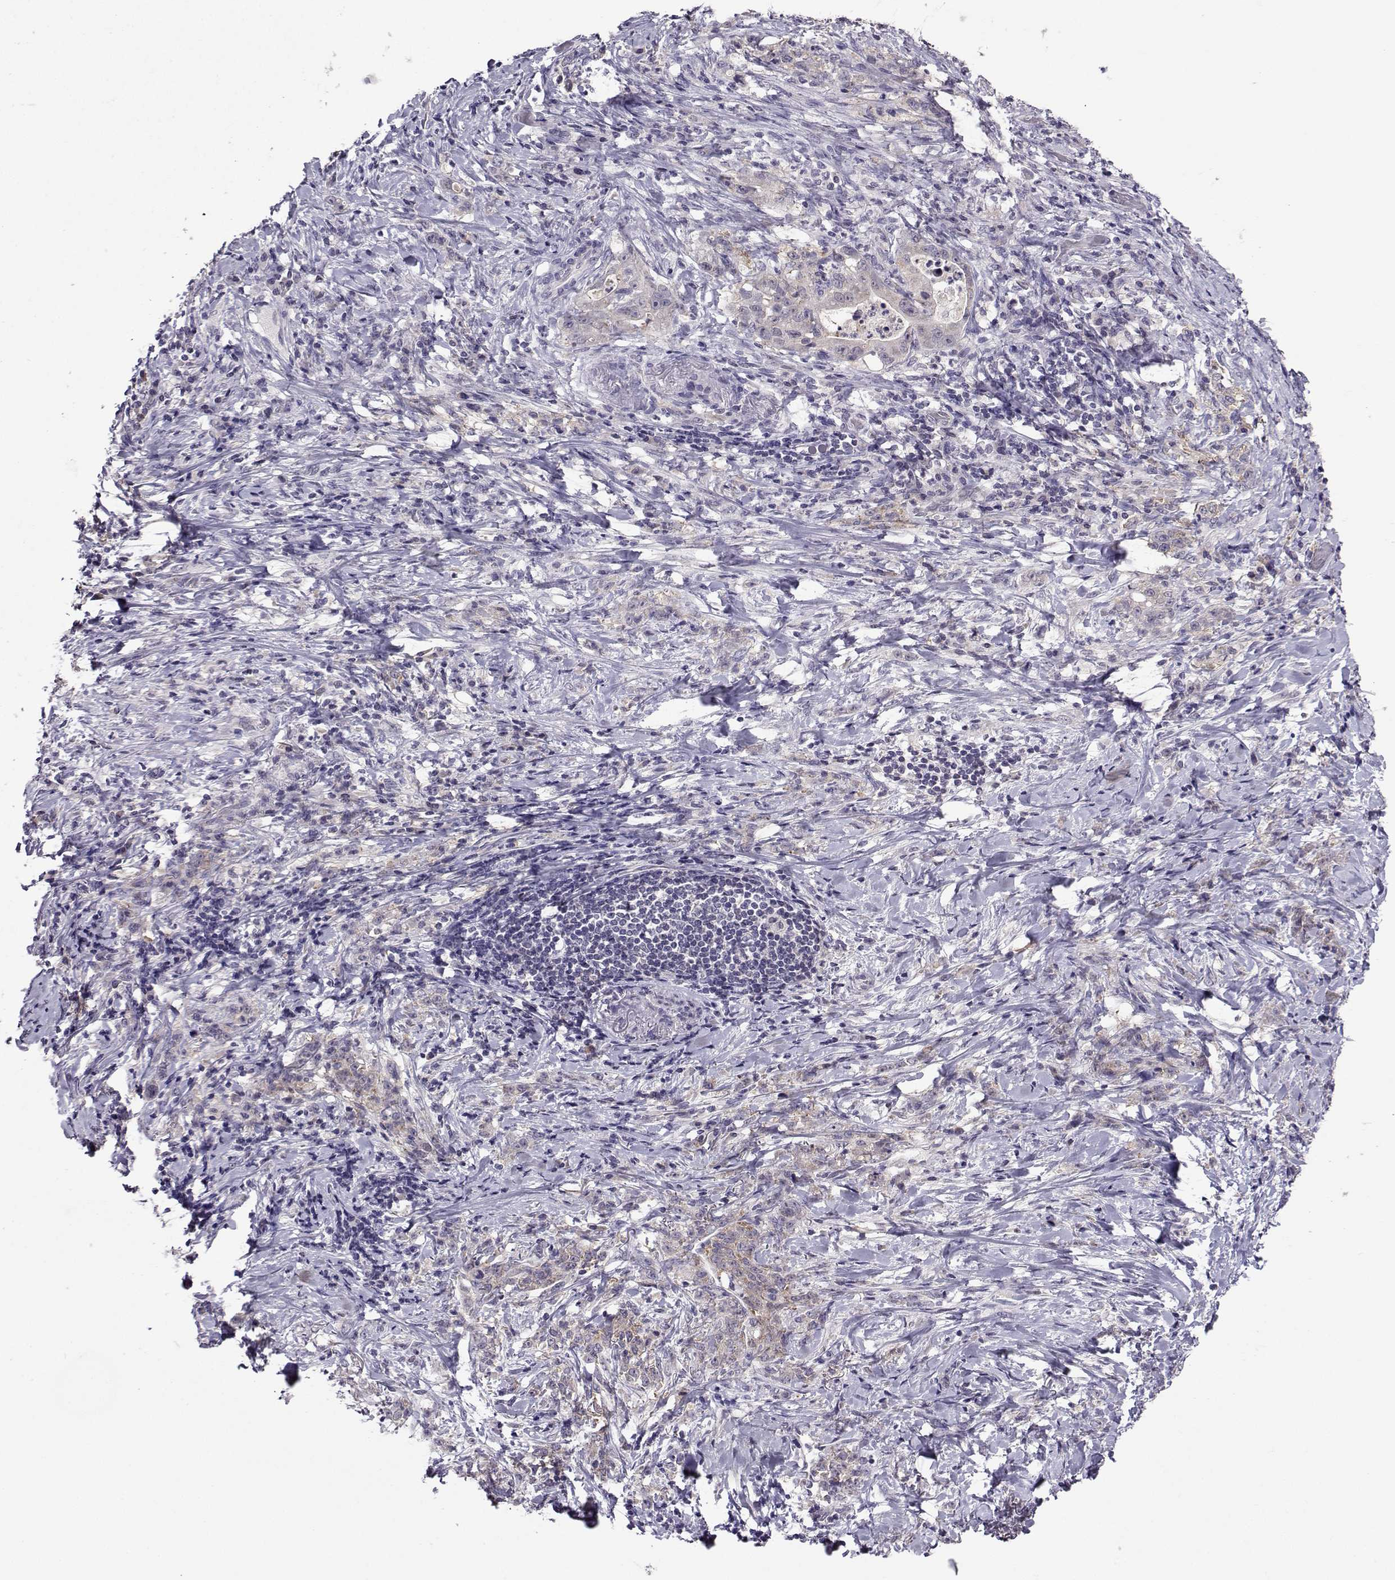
{"staining": {"intensity": "weak", "quantity": "25%-75%", "location": "cytoplasmic/membranous"}, "tissue": "stomach cancer", "cell_type": "Tumor cells", "image_type": "cancer", "snomed": [{"axis": "morphology", "description": "Adenocarcinoma, NOS"}, {"axis": "topography", "description": "Stomach, lower"}], "caption": "Immunohistochemical staining of stomach cancer (adenocarcinoma) shows weak cytoplasmic/membranous protein staining in approximately 25%-75% of tumor cells. The staining was performed using DAB to visualize the protein expression in brown, while the nuclei were stained in blue with hematoxylin (Magnification: 20x).", "gene": "DDX20", "patient": {"sex": "male", "age": 88}}